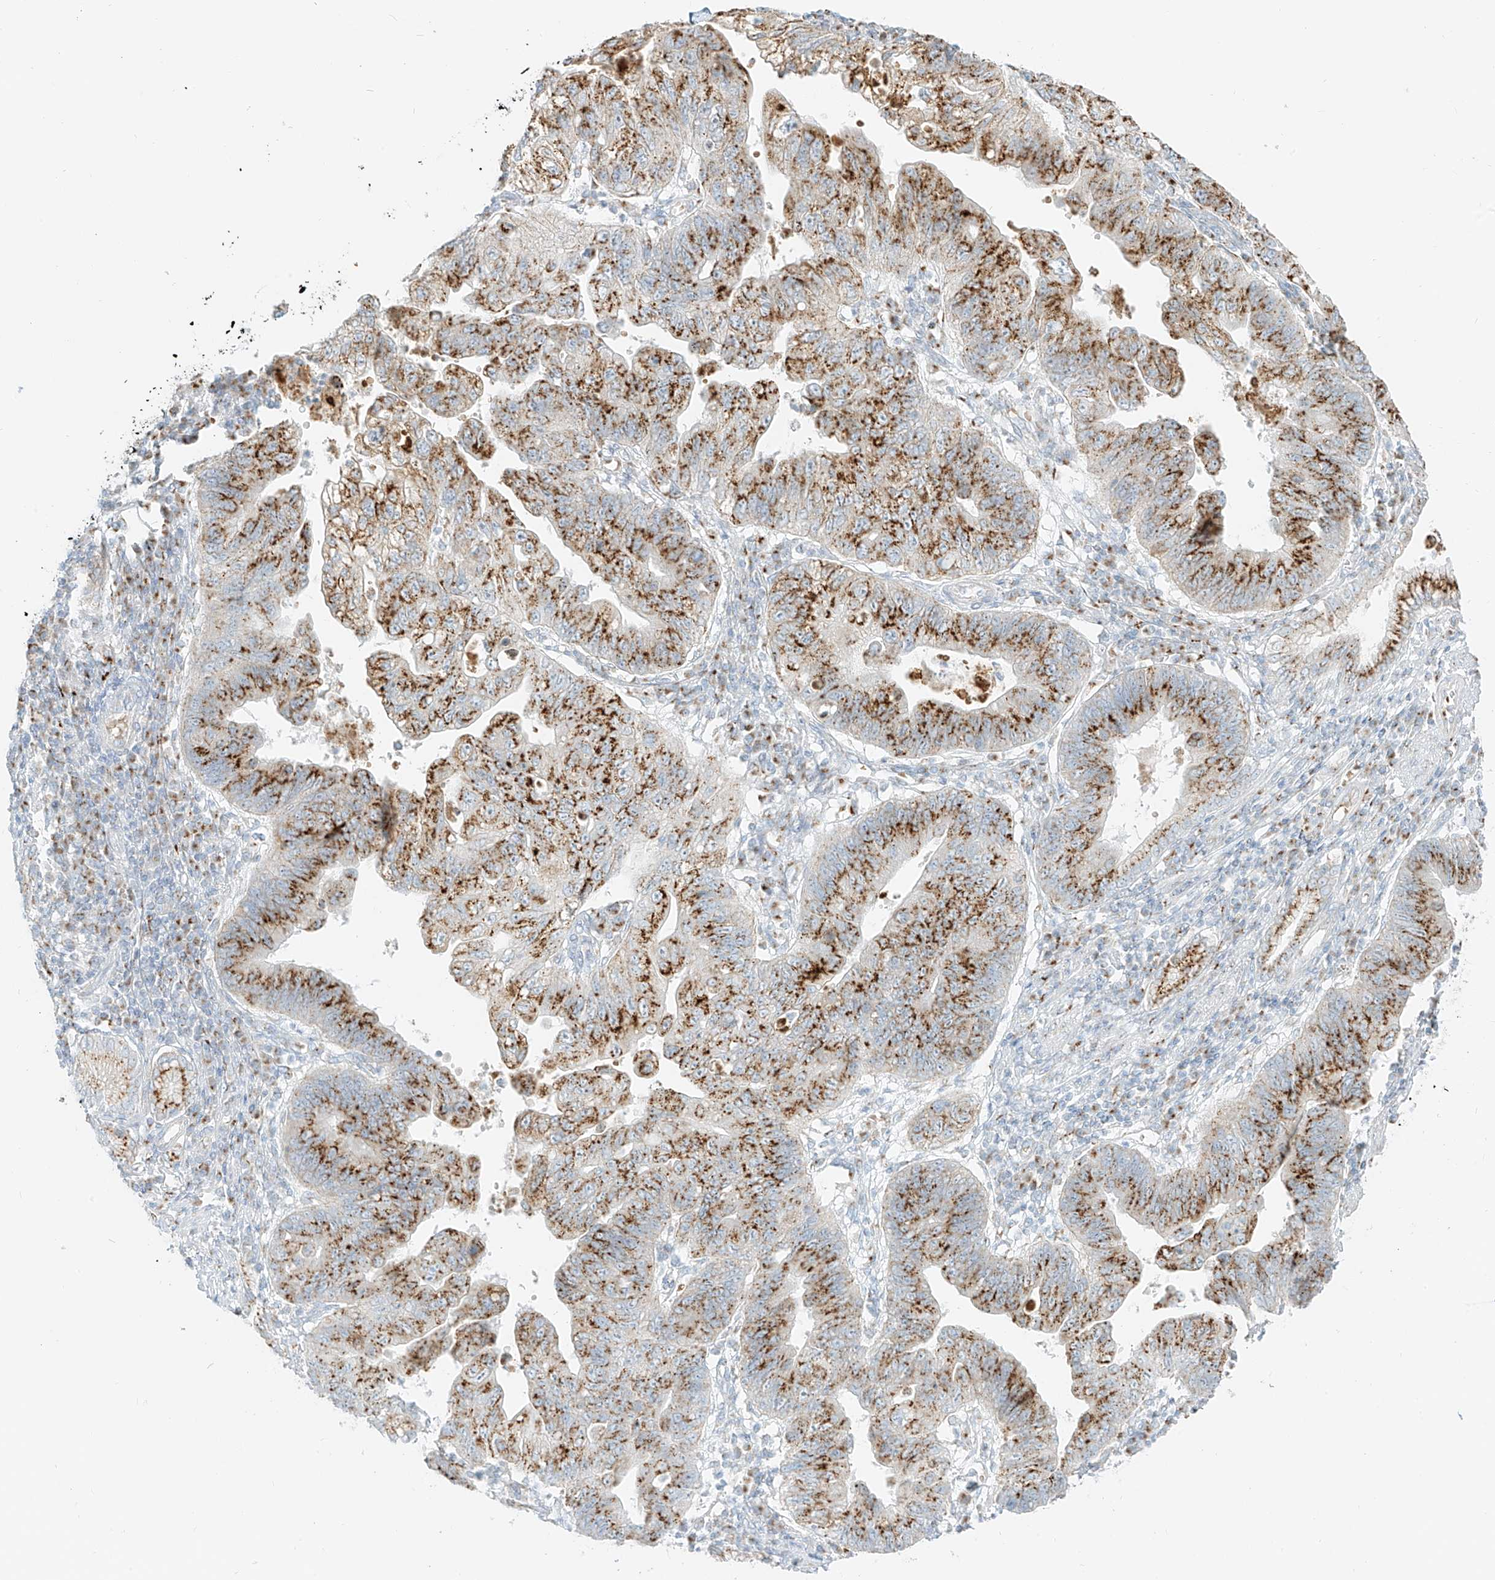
{"staining": {"intensity": "moderate", "quantity": ">75%", "location": "cytoplasmic/membranous"}, "tissue": "stomach cancer", "cell_type": "Tumor cells", "image_type": "cancer", "snomed": [{"axis": "morphology", "description": "Adenocarcinoma, NOS"}, {"axis": "topography", "description": "Stomach"}], "caption": "An IHC histopathology image of tumor tissue is shown. Protein staining in brown shows moderate cytoplasmic/membranous positivity in adenocarcinoma (stomach) within tumor cells.", "gene": "TMEM87B", "patient": {"sex": "male", "age": 59}}